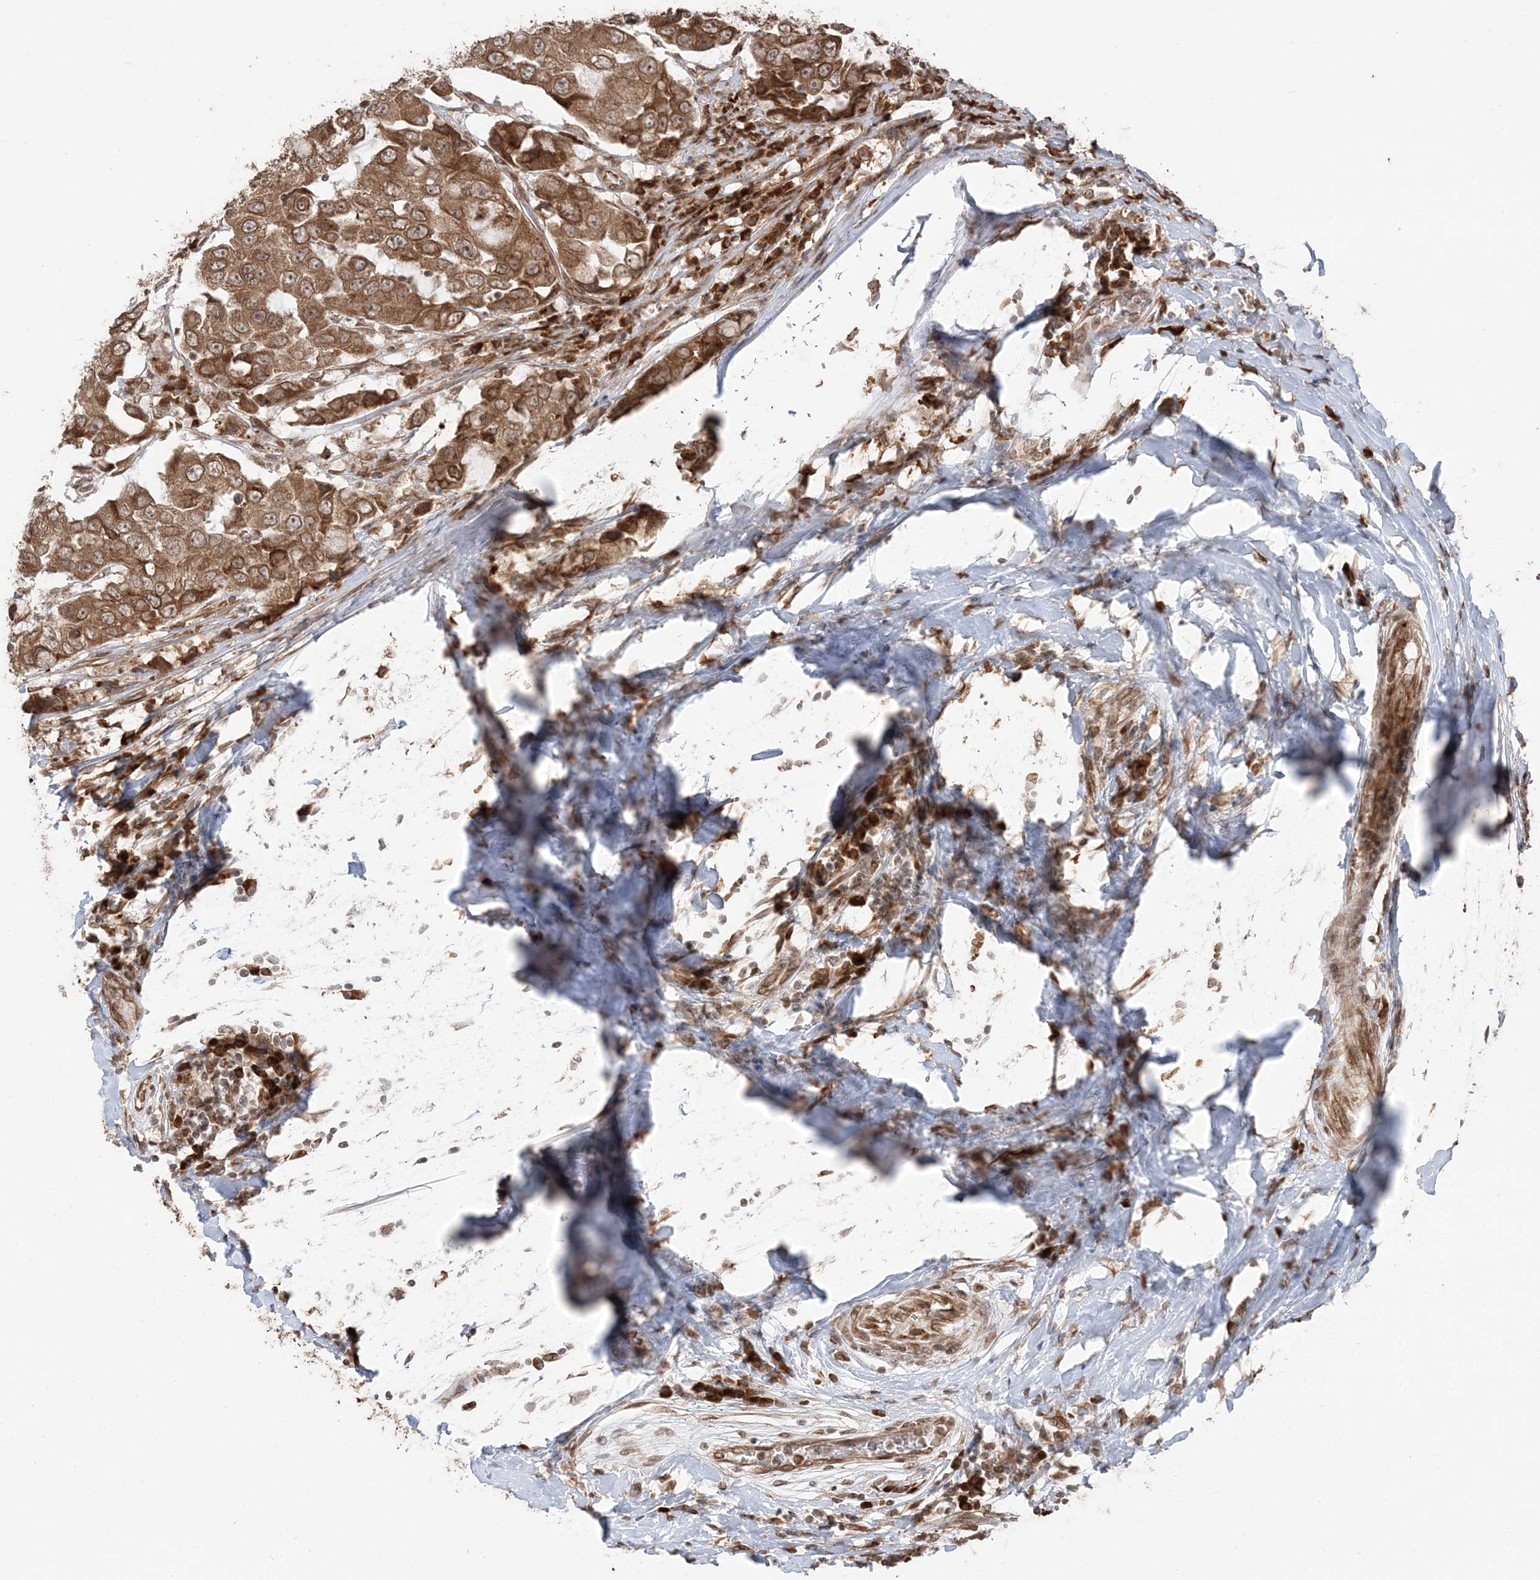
{"staining": {"intensity": "moderate", "quantity": ">75%", "location": "cytoplasmic/membranous"}, "tissue": "breast cancer", "cell_type": "Tumor cells", "image_type": "cancer", "snomed": [{"axis": "morphology", "description": "Duct carcinoma"}, {"axis": "topography", "description": "Breast"}], "caption": "A high-resolution photomicrograph shows immunohistochemistry staining of breast cancer, which shows moderate cytoplasmic/membranous positivity in about >75% of tumor cells.", "gene": "TMED10", "patient": {"sex": "female", "age": 27}}